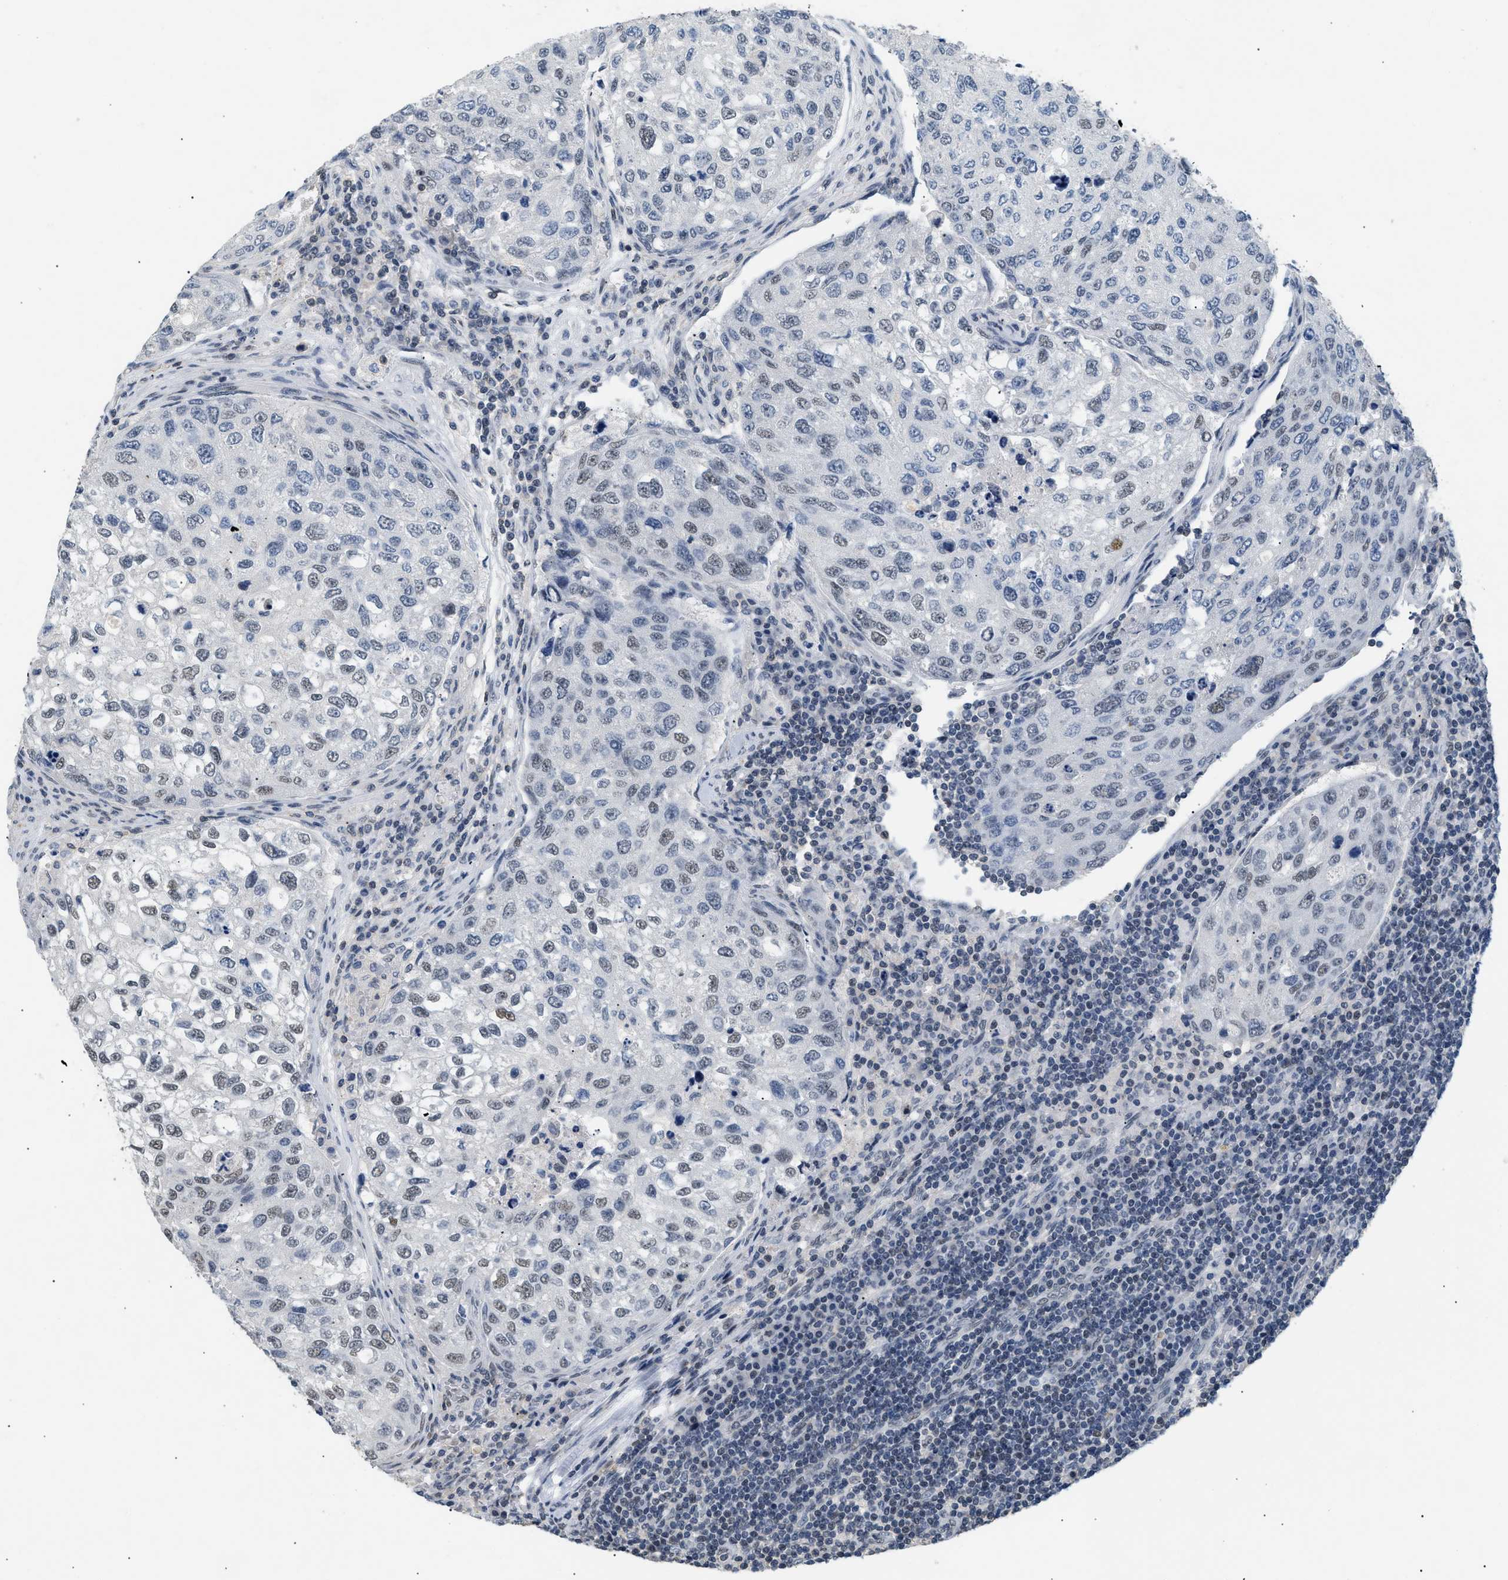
{"staining": {"intensity": "weak", "quantity": "<25%", "location": "nuclear"}, "tissue": "urothelial cancer", "cell_type": "Tumor cells", "image_type": "cancer", "snomed": [{"axis": "morphology", "description": "Urothelial carcinoma, High grade"}, {"axis": "topography", "description": "Lymph node"}, {"axis": "topography", "description": "Urinary bladder"}], "caption": "The IHC histopathology image has no significant positivity in tumor cells of high-grade urothelial carcinoma tissue.", "gene": "KCNC3", "patient": {"sex": "male", "age": 51}}